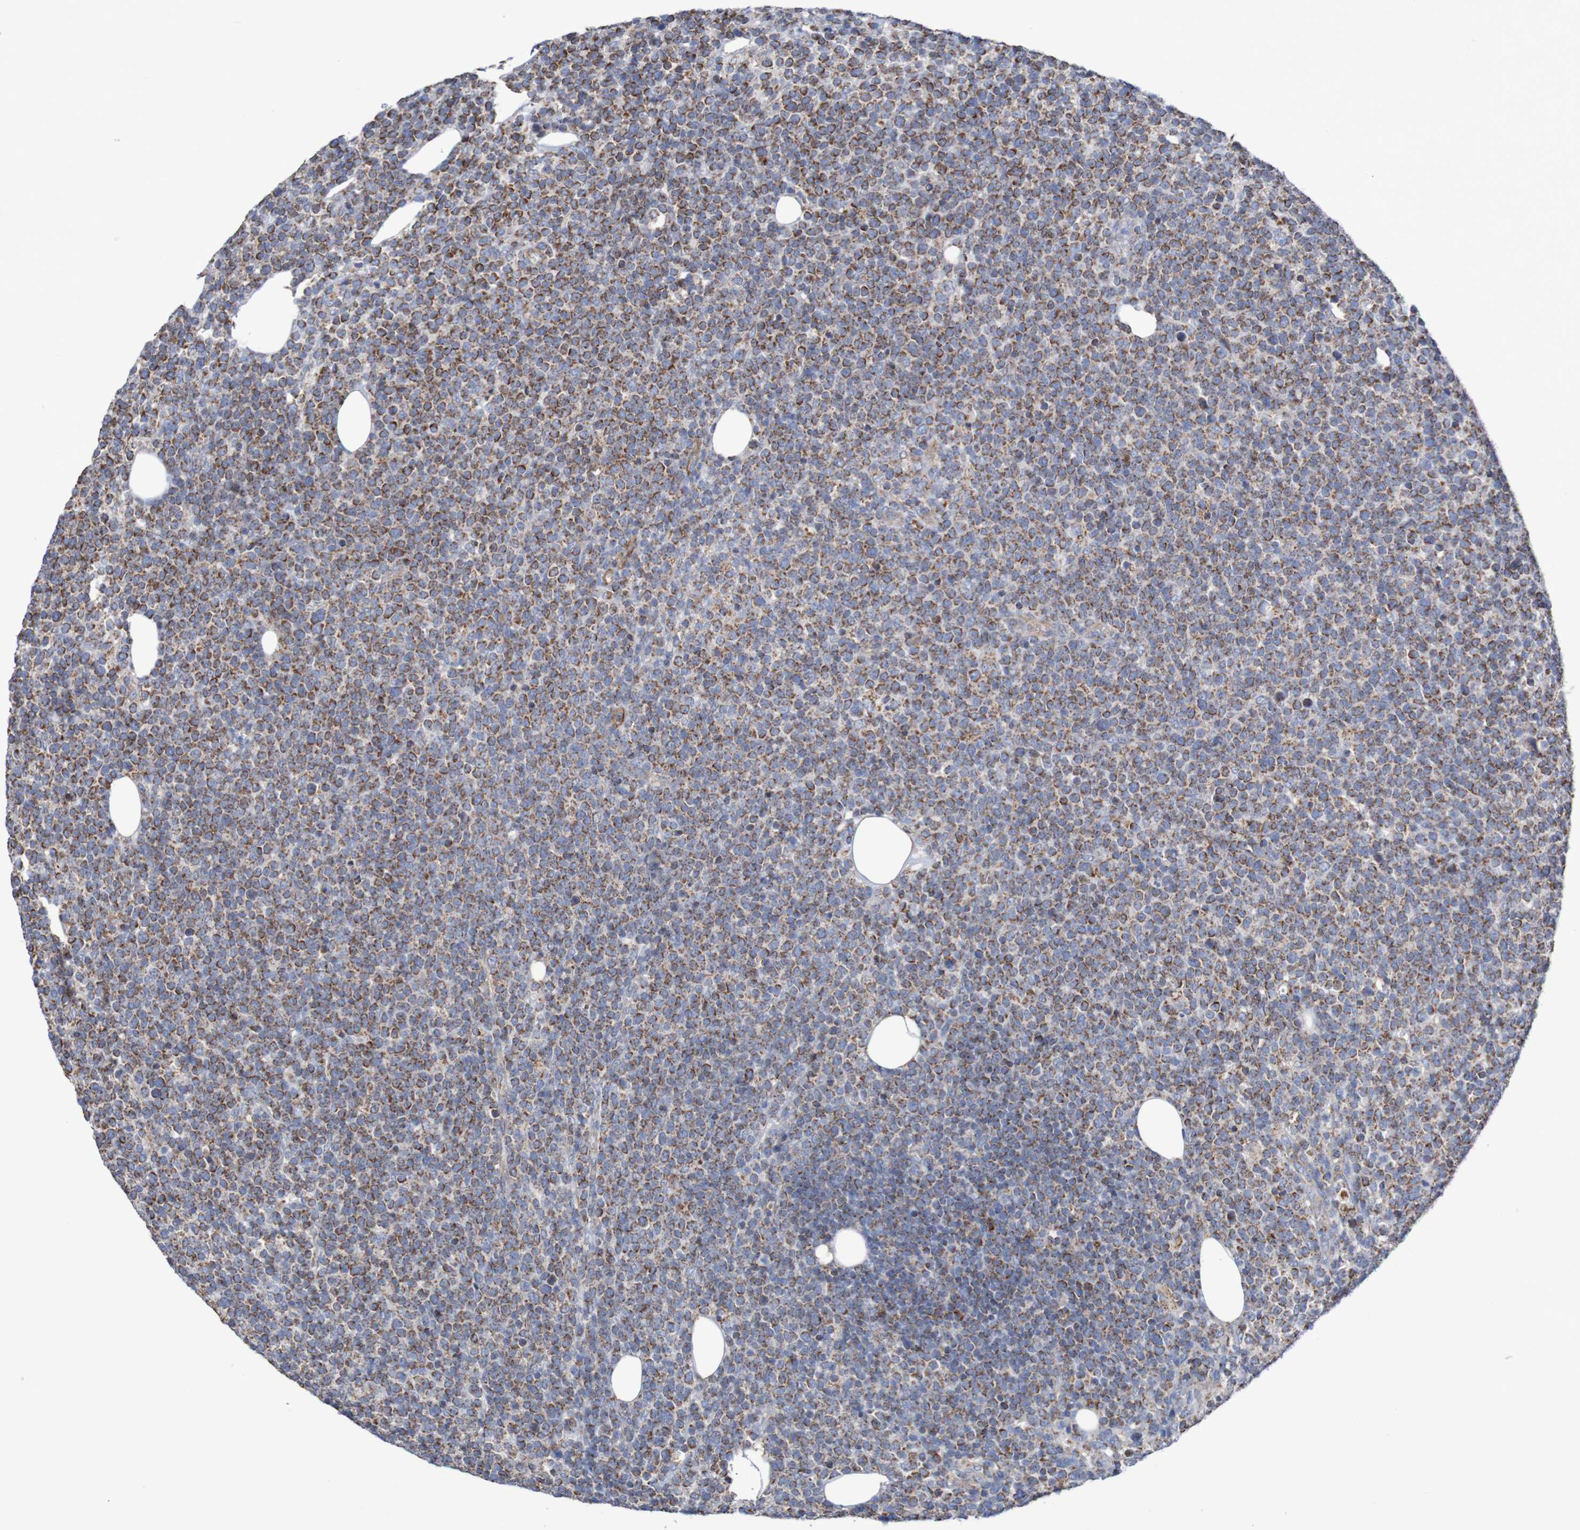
{"staining": {"intensity": "moderate", "quantity": ">75%", "location": "cytoplasmic/membranous"}, "tissue": "lymphoma", "cell_type": "Tumor cells", "image_type": "cancer", "snomed": [{"axis": "morphology", "description": "Malignant lymphoma, non-Hodgkin's type, High grade"}, {"axis": "topography", "description": "Lymph node"}], "caption": "Moderate cytoplasmic/membranous staining is identified in approximately >75% of tumor cells in malignant lymphoma, non-Hodgkin's type (high-grade). (Stains: DAB (3,3'-diaminobenzidine) in brown, nuclei in blue, Microscopy: brightfield microscopy at high magnification).", "gene": "MMEL1", "patient": {"sex": "male", "age": 61}}